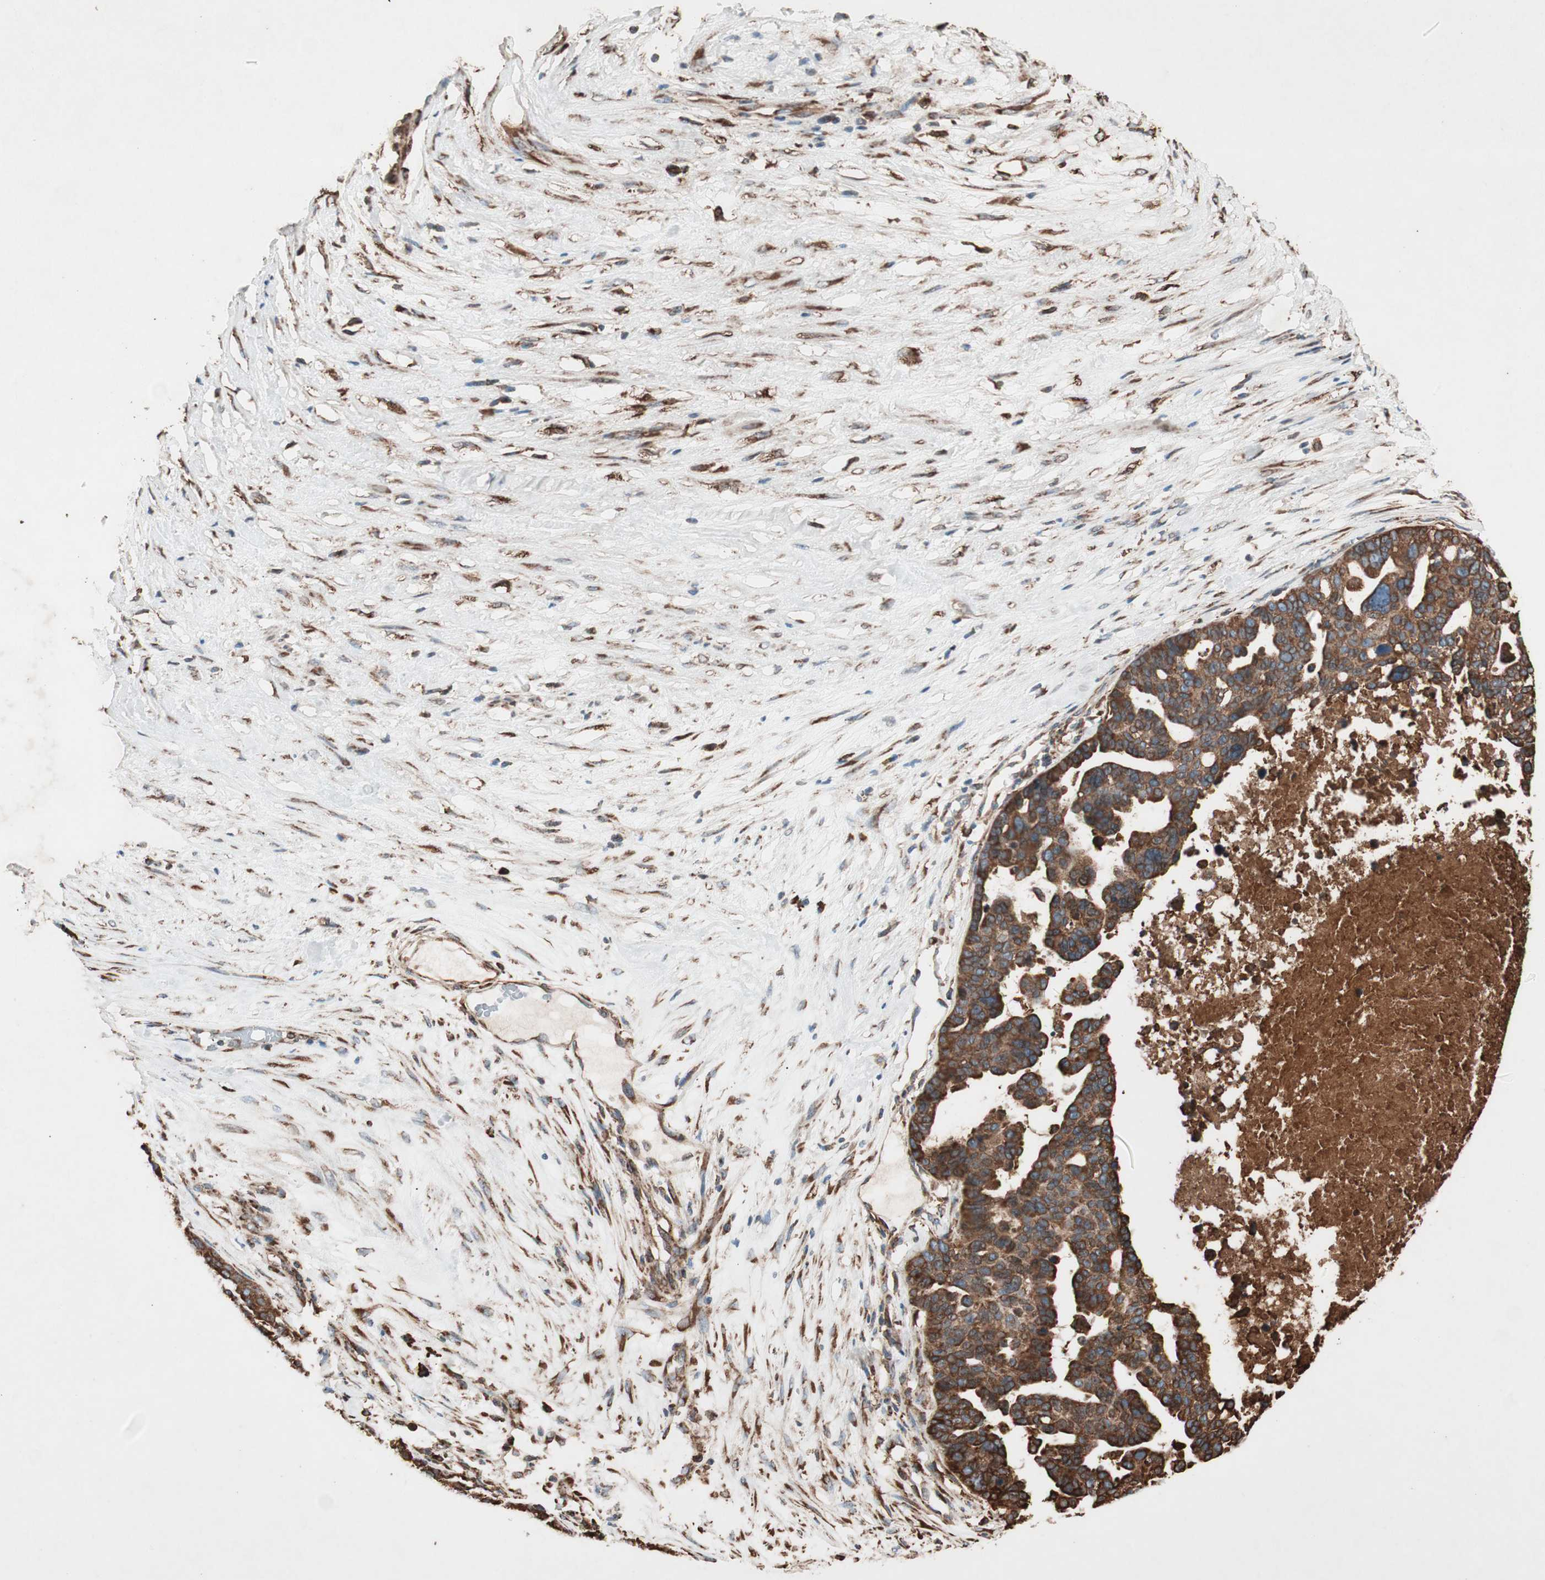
{"staining": {"intensity": "strong", "quantity": ">75%", "location": "cytoplasmic/membranous"}, "tissue": "ovarian cancer", "cell_type": "Tumor cells", "image_type": "cancer", "snomed": [{"axis": "morphology", "description": "Cystadenocarcinoma, serous, NOS"}, {"axis": "topography", "description": "Ovary"}], "caption": "Immunohistochemistry (IHC) image of neoplastic tissue: human ovarian cancer (serous cystadenocarcinoma) stained using immunohistochemistry (IHC) shows high levels of strong protein expression localized specifically in the cytoplasmic/membranous of tumor cells, appearing as a cytoplasmic/membranous brown color.", "gene": "VEGFA", "patient": {"sex": "female", "age": 59}}